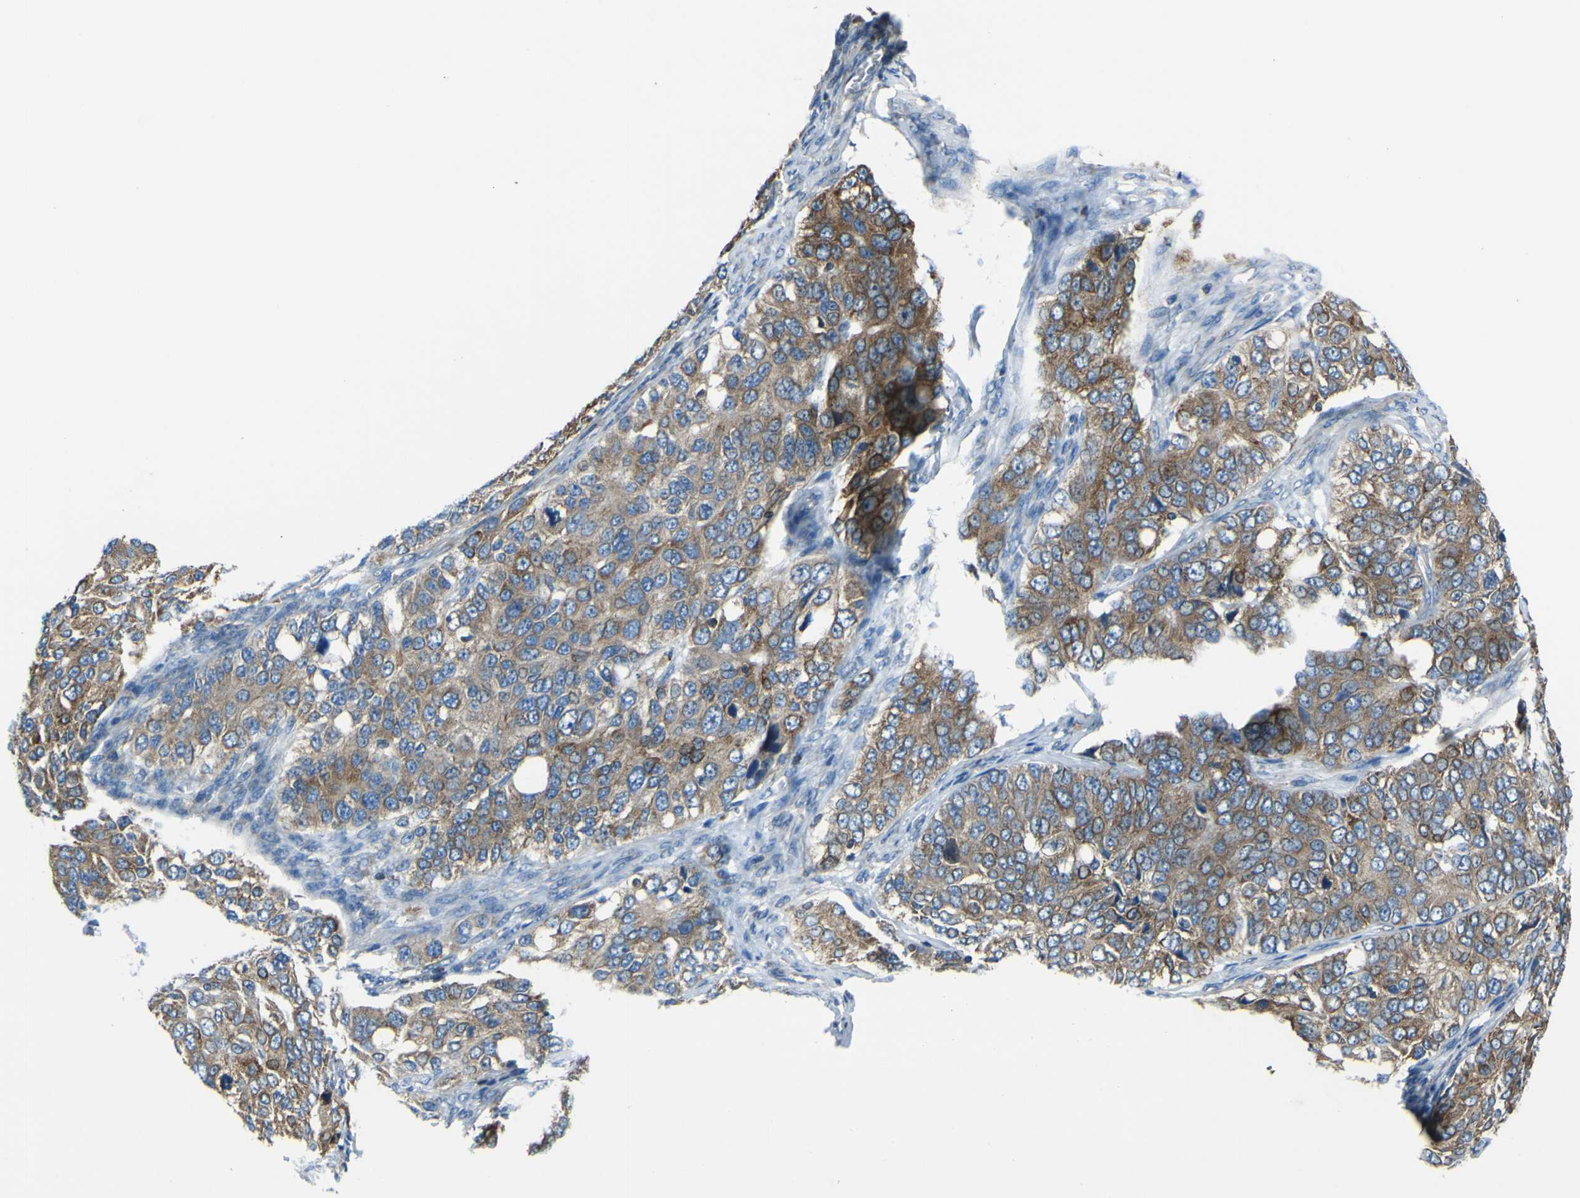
{"staining": {"intensity": "moderate", "quantity": ">75%", "location": "cytoplasmic/membranous"}, "tissue": "ovarian cancer", "cell_type": "Tumor cells", "image_type": "cancer", "snomed": [{"axis": "morphology", "description": "Carcinoma, endometroid"}, {"axis": "topography", "description": "Ovary"}], "caption": "Moderate cytoplasmic/membranous expression for a protein is appreciated in about >75% of tumor cells of ovarian cancer using immunohistochemistry.", "gene": "STIM1", "patient": {"sex": "female", "age": 51}}